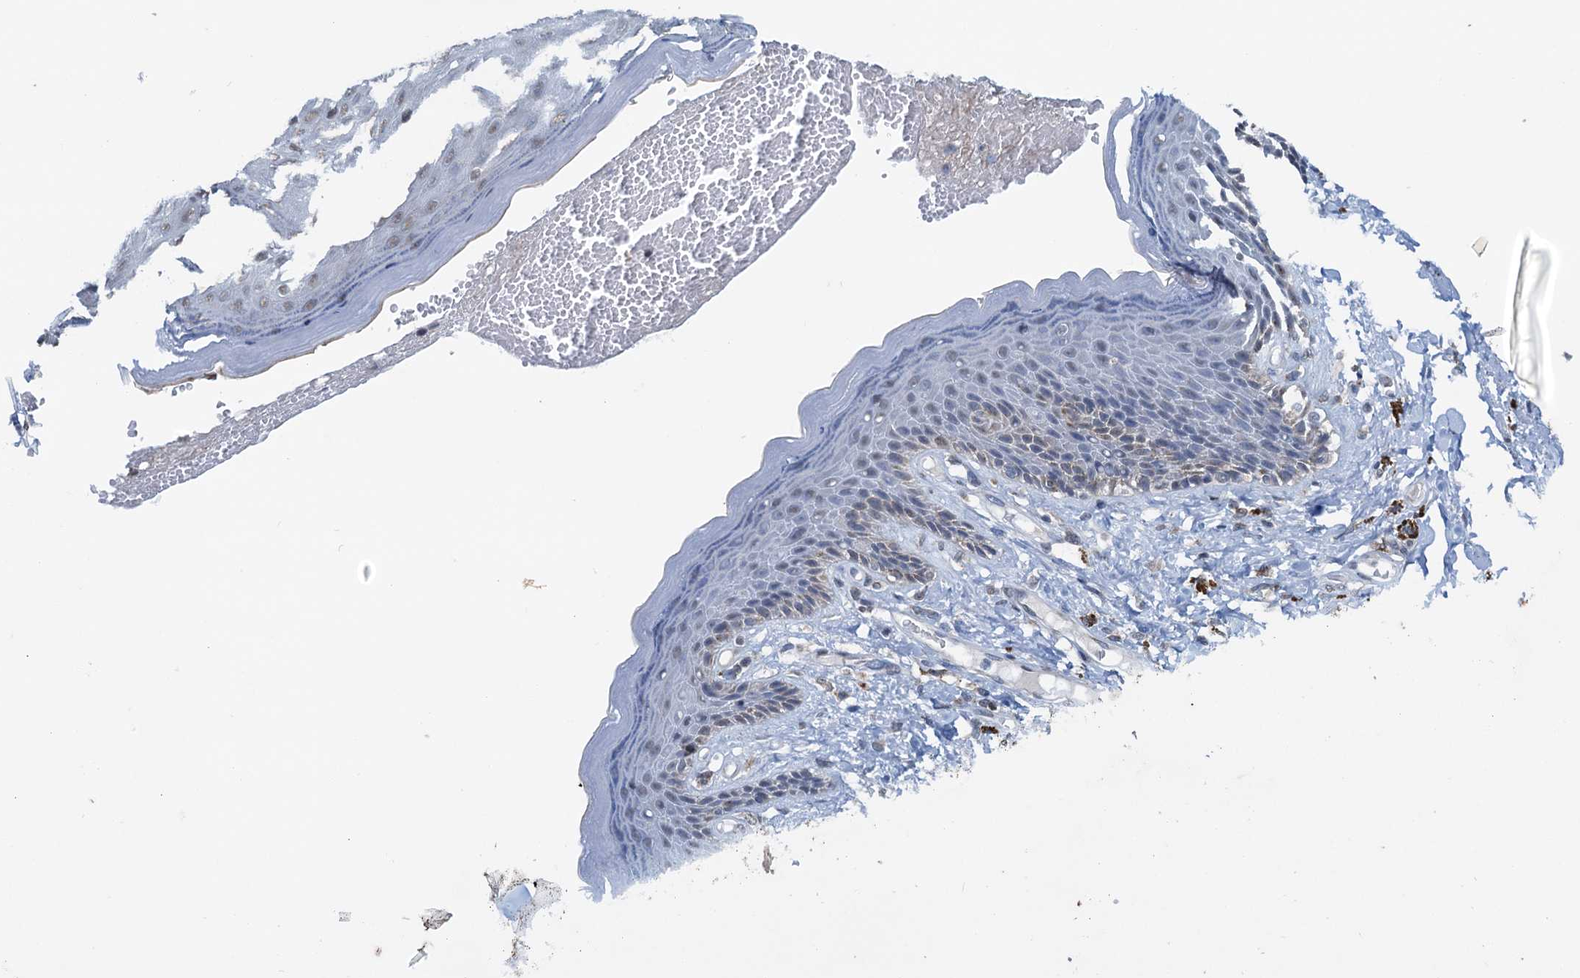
{"staining": {"intensity": "weak", "quantity": "<25%", "location": "cytoplasmic/membranous"}, "tissue": "skin", "cell_type": "Epidermal cells", "image_type": "normal", "snomed": [{"axis": "morphology", "description": "Normal tissue, NOS"}, {"axis": "topography", "description": "Anal"}], "caption": "Immunohistochemistry (IHC) photomicrograph of benign skin stained for a protein (brown), which demonstrates no positivity in epidermal cells.", "gene": "SHLD1", "patient": {"sex": "female", "age": 78}}